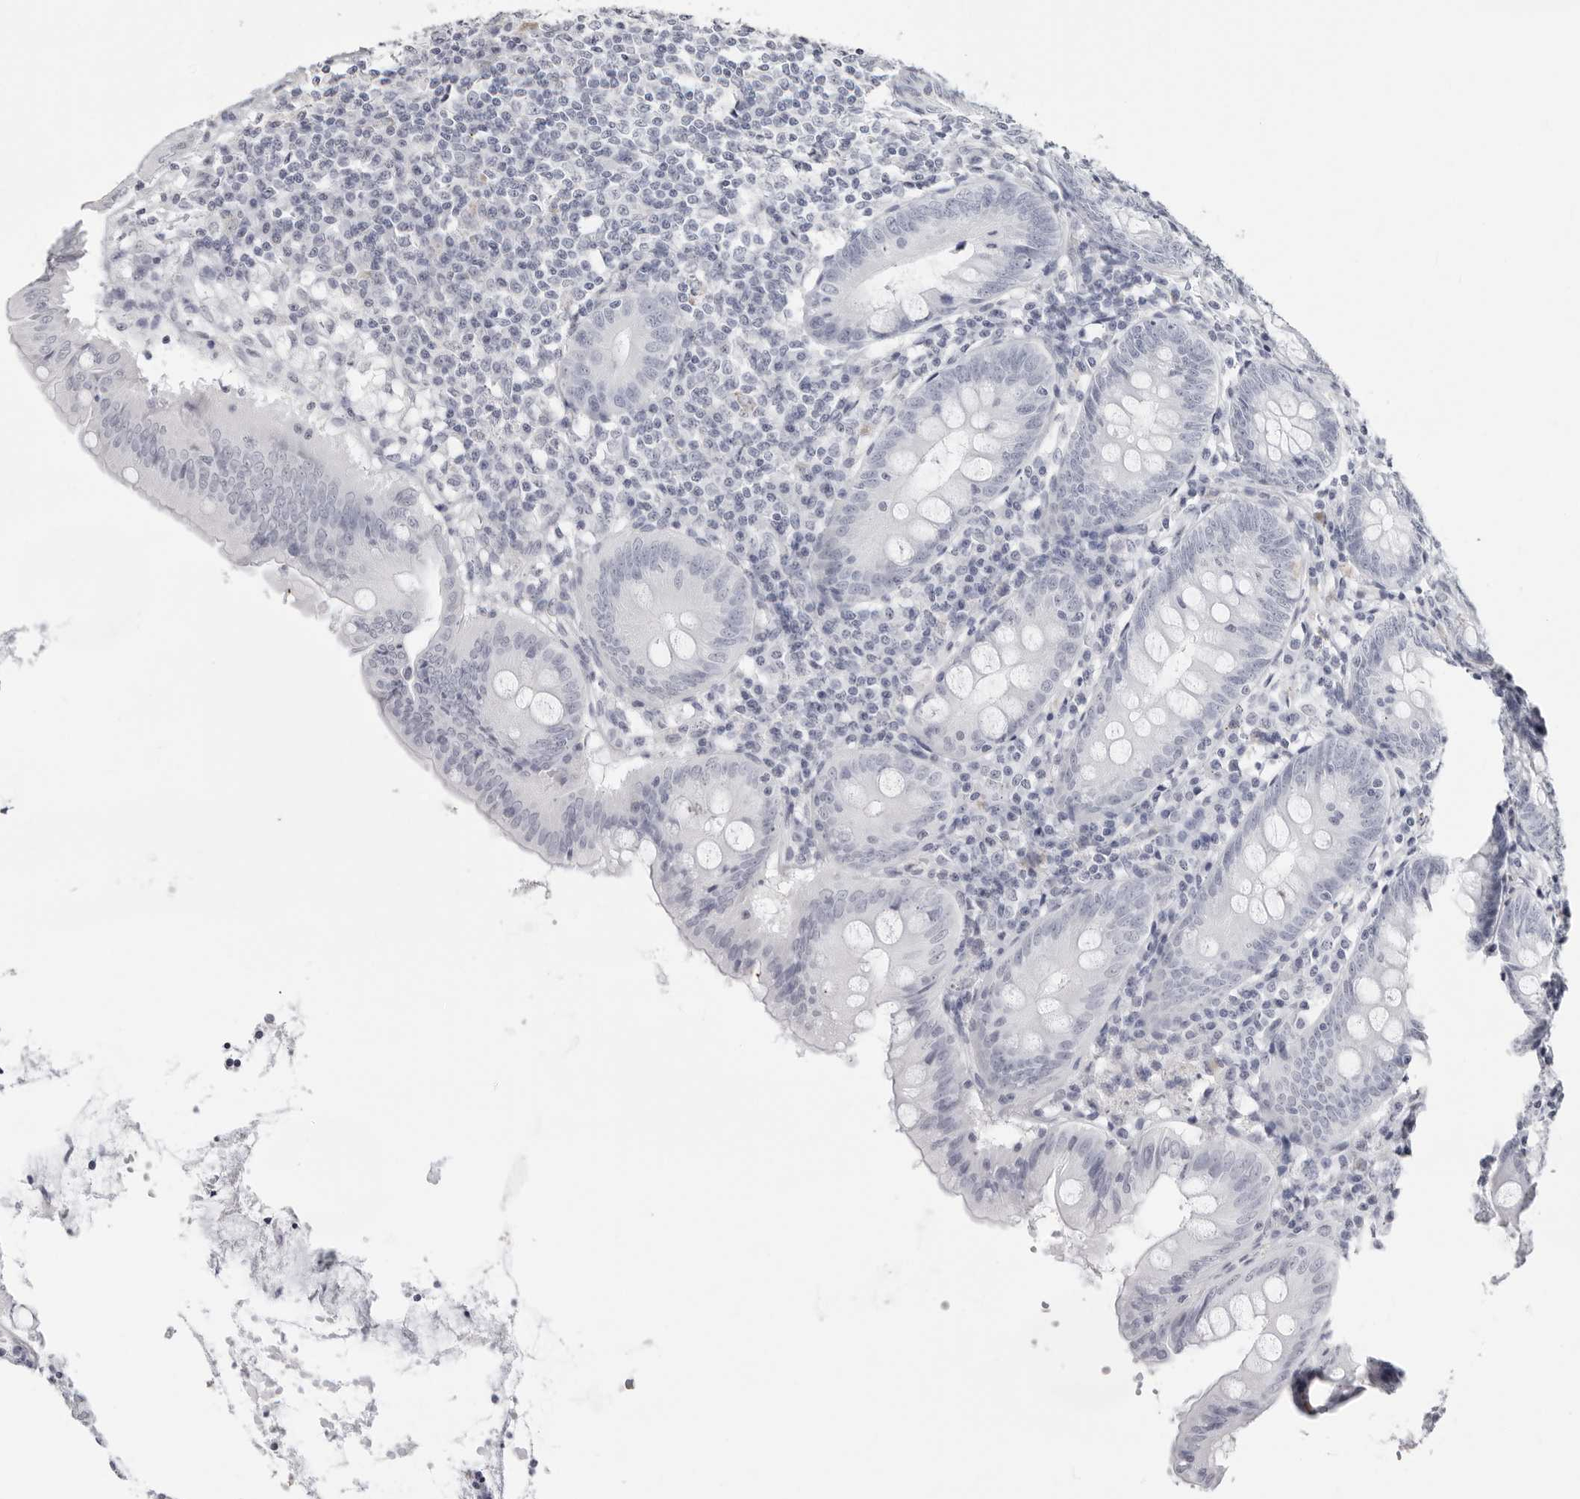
{"staining": {"intensity": "negative", "quantity": "none", "location": "none"}, "tissue": "appendix", "cell_type": "Glandular cells", "image_type": "normal", "snomed": [{"axis": "morphology", "description": "Normal tissue, NOS"}, {"axis": "topography", "description": "Appendix"}], "caption": "The photomicrograph displays no significant positivity in glandular cells of appendix. Brightfield microscopy of IHC stained with DAB (3,3'-diaminobenzidine) (brown) and hematoxylin (blue), captured at high magnification.", "gene": "INSL3", "patient": {"sex": "female", "age": 54}}